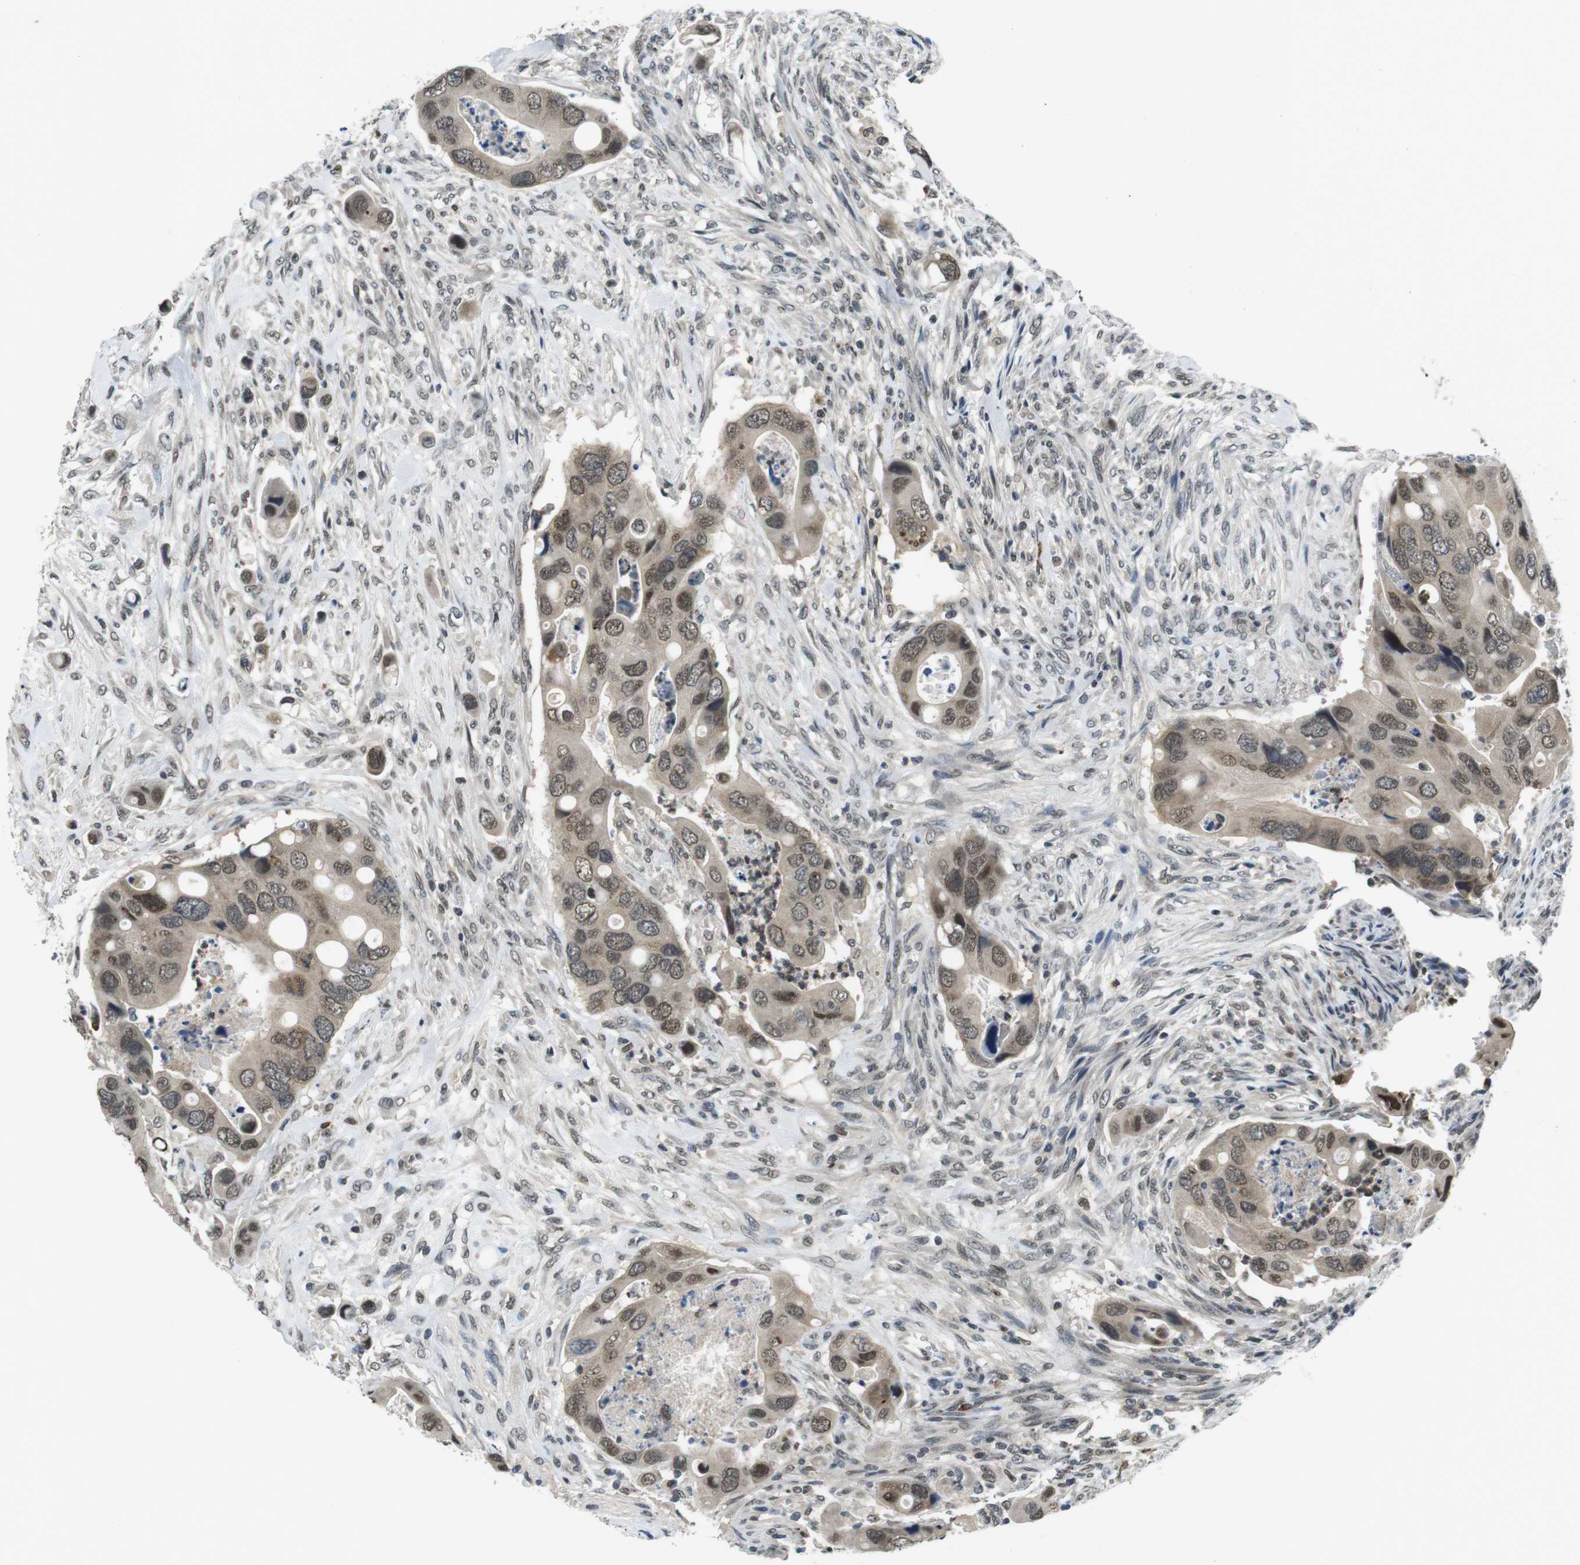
{"staining": {"intensity": "weak", "quantity": "25%-75%", "location": "cytoplasmic/membranous,nuclear"}, "tissue": "colorectal cancer", "cell_type": "Tumor cells", "image_type": "cancer", "snomed": [{"axis": "morphology", "description": "Adenocarcinoma, NOS"}, {"axis": "topography", "description": "Rectum"}], "caption": "Brown immunohistochemical staining in colorectal cancer (adenocarcinoma) shows weak cytoplasmic/membranous and nuclear staining in about 25%-75% of tumor cells. The staining is performed using DAB brown chromogen to label protein expression. The nuclei are counter-stained blue using hematoxylin.", "gene": "NEK4", "patient": {"sex": "female", "age": 57}}